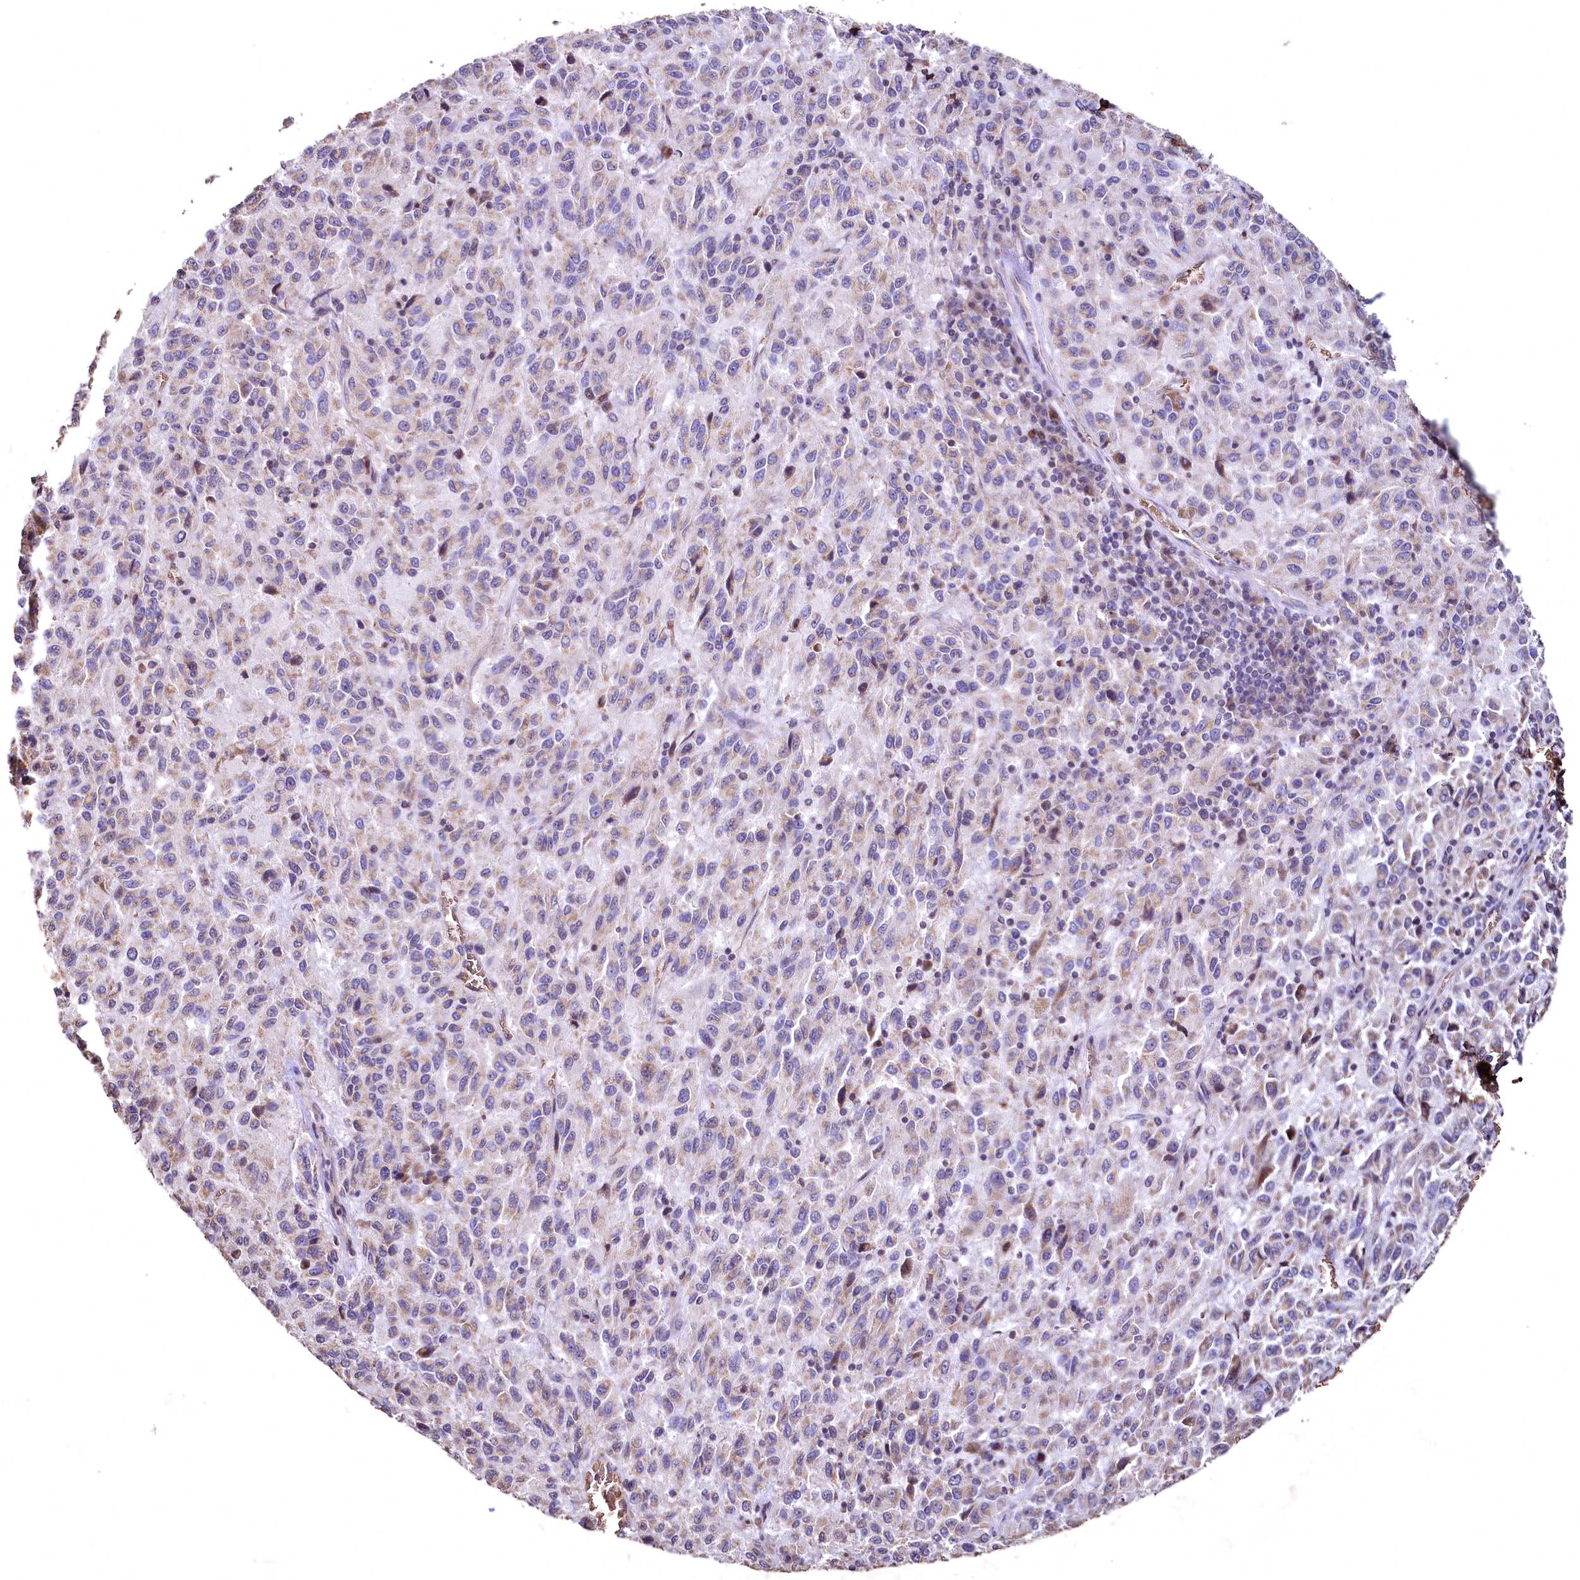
{"staining": {"intensity": "weak", "quantity": "<25%", "location": "cytoplasmic/membranous"}, "tissue": "melanoma", "cell_type": "Tumor cells", "image_type": "cancer", "snomed": [{"axis": "morphology", "description": "Malignant melanoma, Metastatic site"}, {"axis": "topography", "description": "Lung"}], "caption": "Immunohistochemical staining of malignant melanoma (metastatic site) shows no significant expression in tumor cells.", "gene": "SPTA1", "patient": {"sex": "male", "age": 64}}